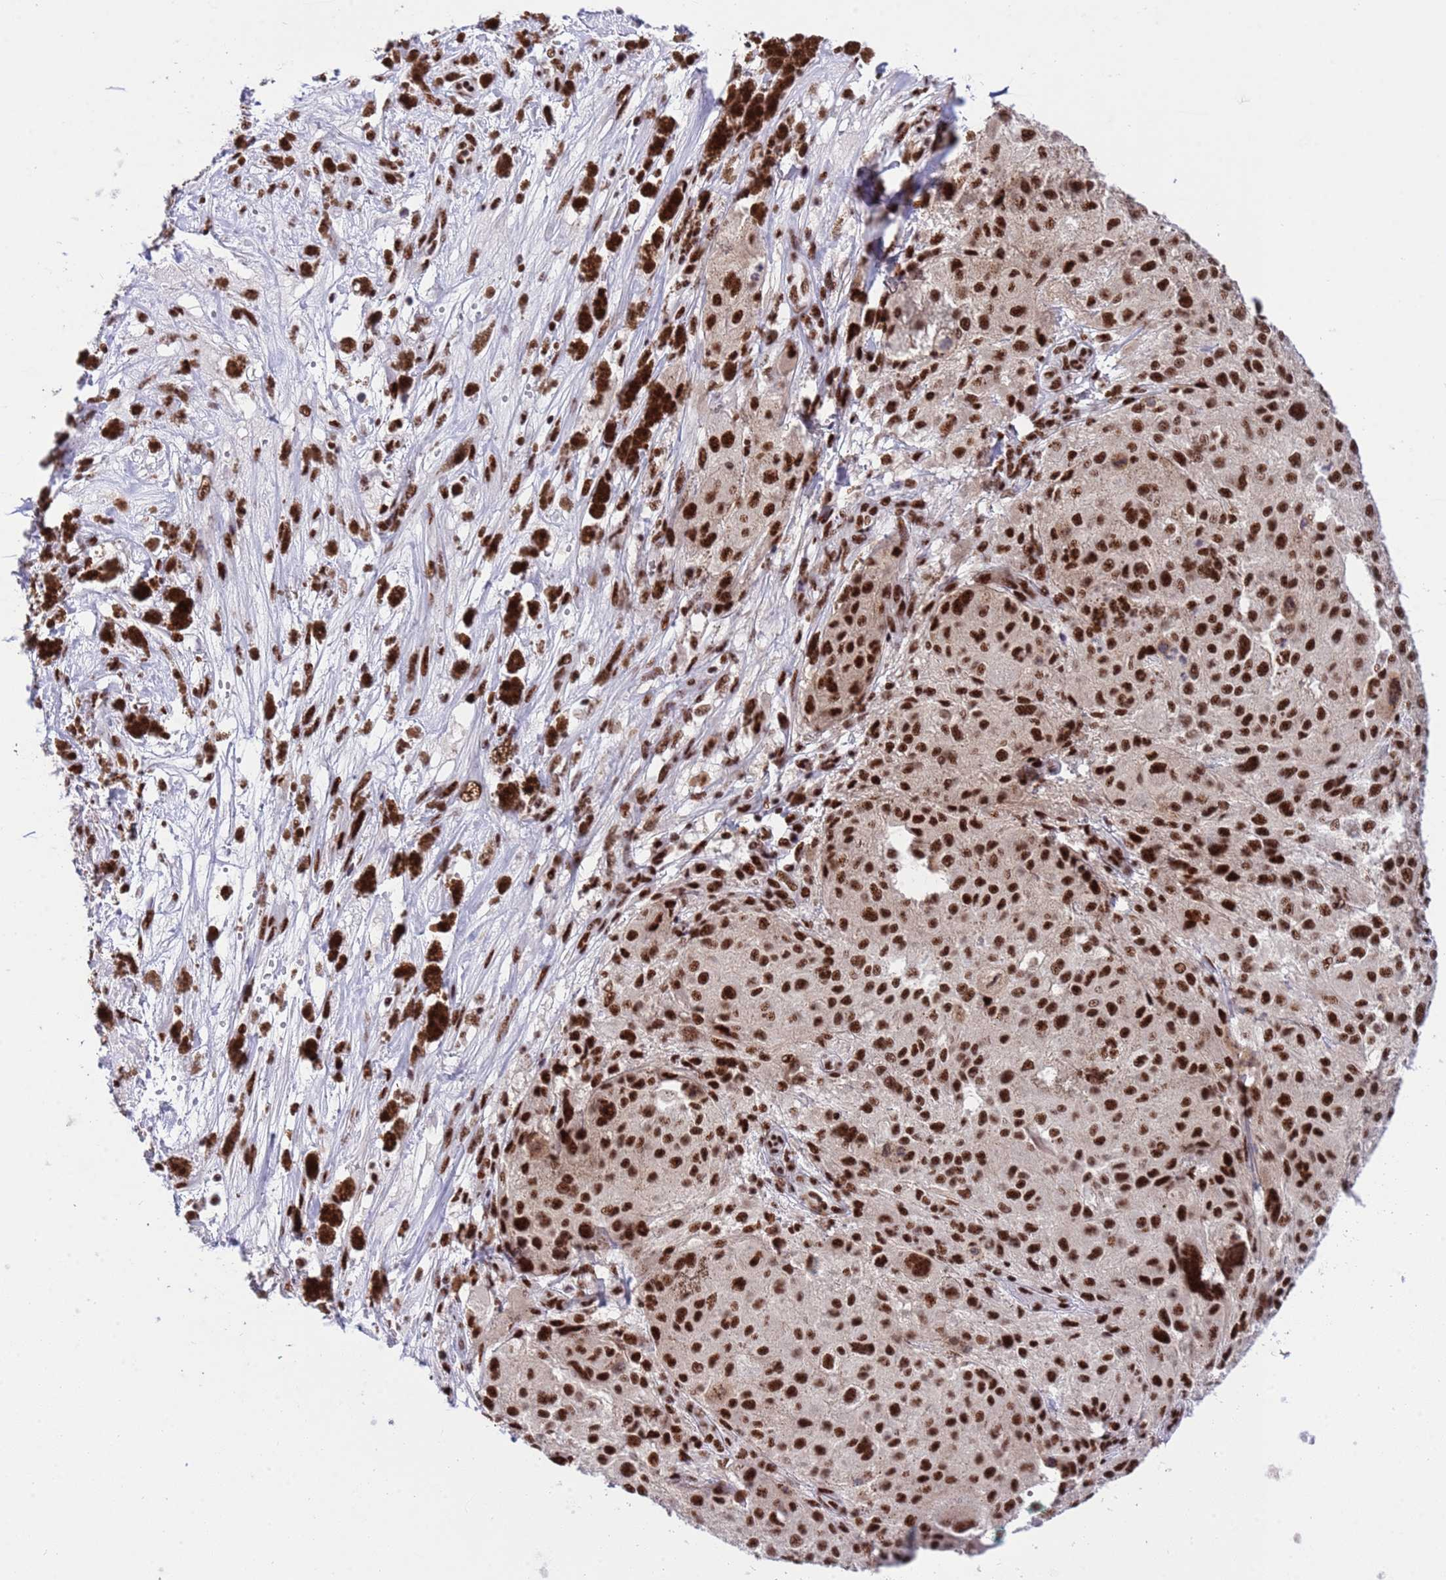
{"staining": {"intensity": "strong", "quantity": ">75%", "location": "nuclear"}, "tissue": "melanoma", "cell_type": "Tumor cells", "image_type": "cancer", "snomed": [{"axis": "morphology", "description": "Necrosis, NOS"}, {"axis": "morphology", "description": "Malignant melanoma, NOS"}, {"axis": "topography", "description": "Skin"}], "caption": "Approximately >75% of tumor cells in malignant melanoma reveal strong nuclear protein positivity as visualized by brown immunohistochemical staining.", "gene": "THOC2", "patient": {"sex": "female", "age": 87}}